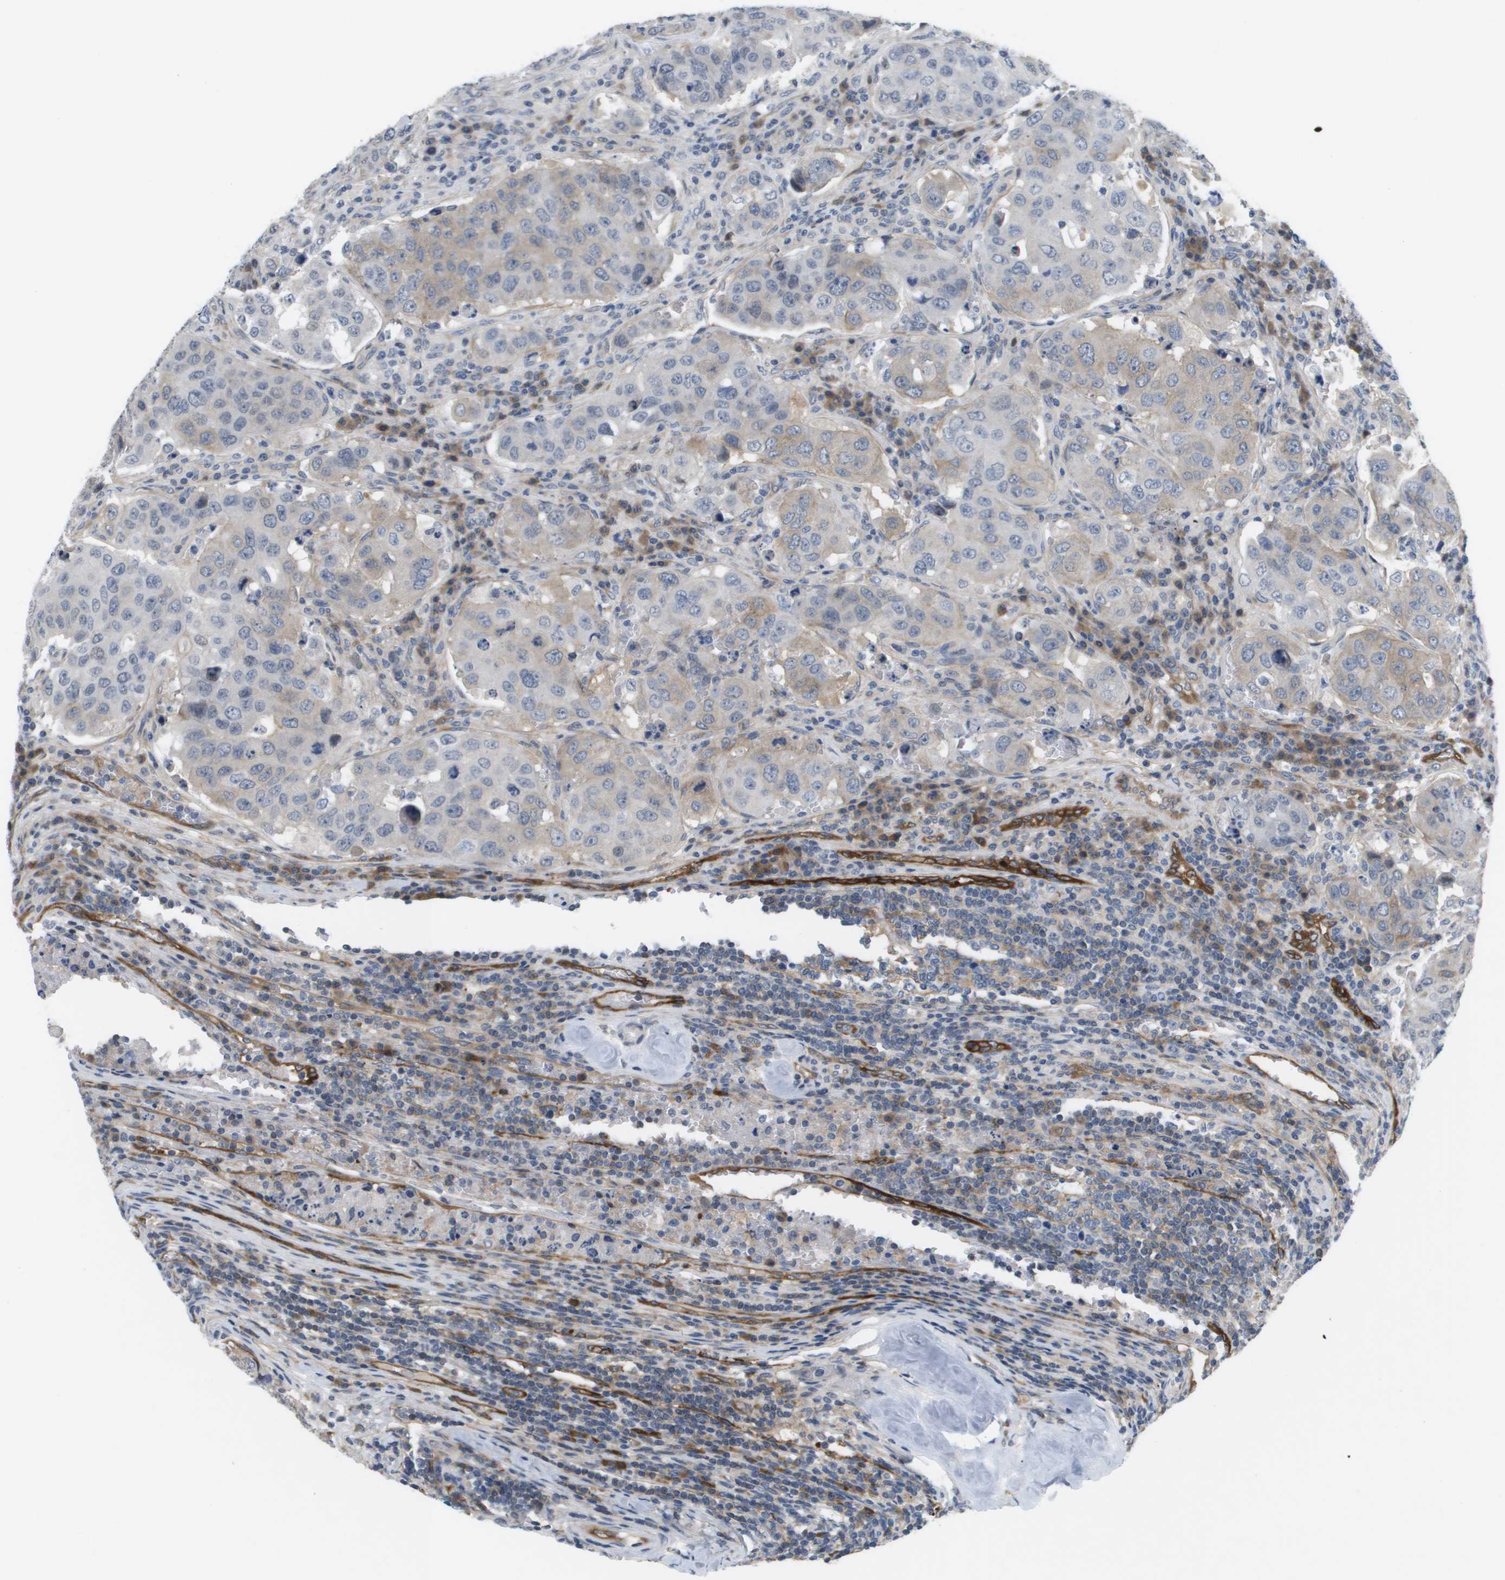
{"staining": {"intensity": "weak", "quantity": "<25%", "location": "cytoplasmic/membranous"}, "tissue": "urothelial cancer", "cell_type": "Tumor cells", "image_type": "cancer", "snomed": [{"axis": "morphology", "description": "Urothelial carcinoma, High grade"}, {"axis": "topography", "description": "Lymph node"}, {"axis": "topography", "description": "Urinary bladder"}], "caption": "Tumor cells show no significant protein positivity in urothelial carcinoma (high-grade).", "gene": "MARCHF8", "patient": {"sex": "male", "age": 51}}